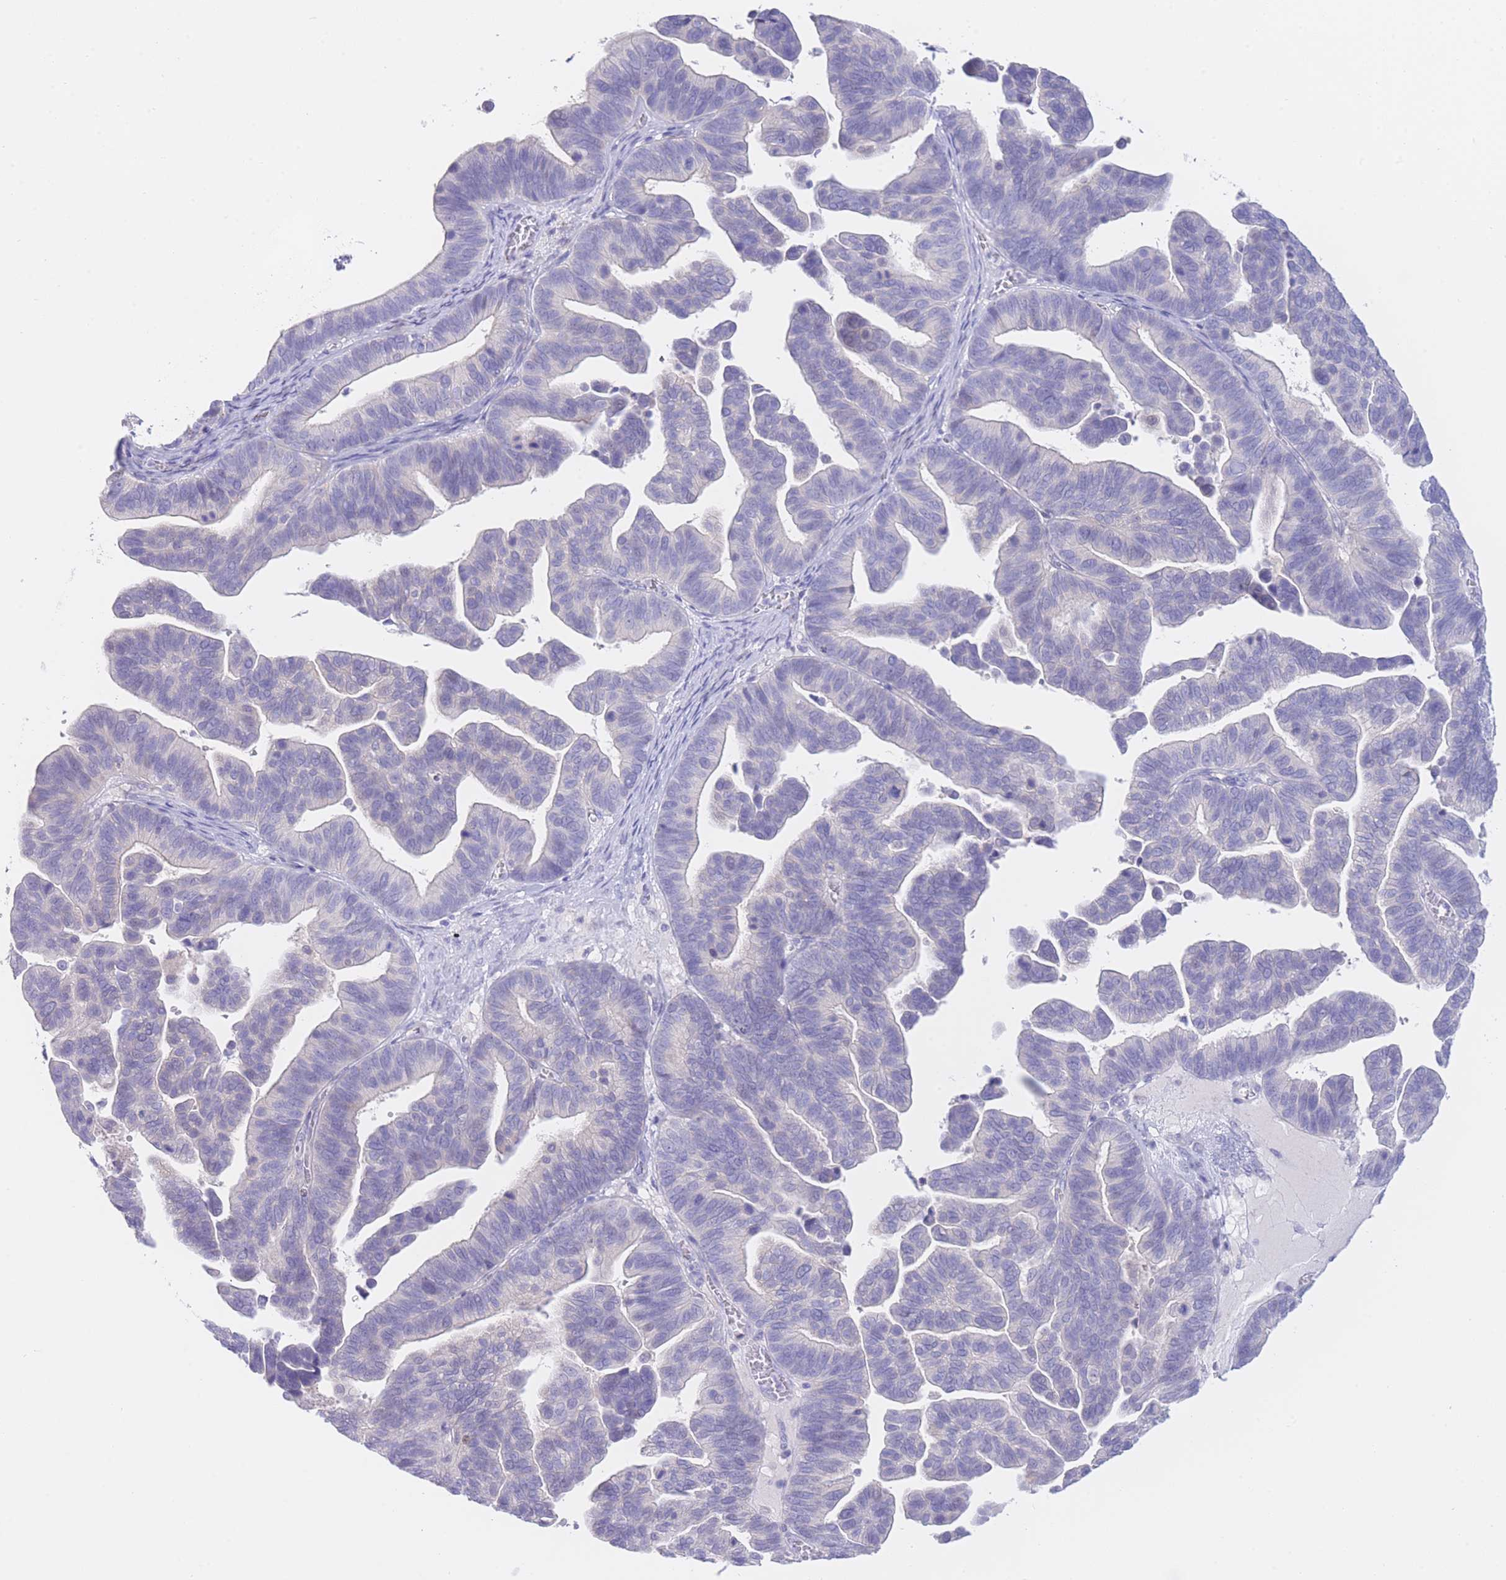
{"staining": {"intensity": "negative", "quantity": "none", "location": "none"}, "tissue": "ovarian cancer", "cell_type": "Tumor cells", "image_type": "cancer", "snomed": [{"axis": "morphology", "description": "Cystadenocarcinoma, serous, NOS"}, {"axis": "topography", "description": "Ovary"}], "caption": "High magnification brightfield microscopy of ovarian serous cystadenocarcinoma stained with DAB (brown) and counterstained with hematoxylin (blue): tumor cells show no significant expression. The staining is performed using DAB brown chromogen with nuclei counter-stained in using hematoxylin.", "gene": "ZNF212", "patient": {"sex": "female", "age": 56}}